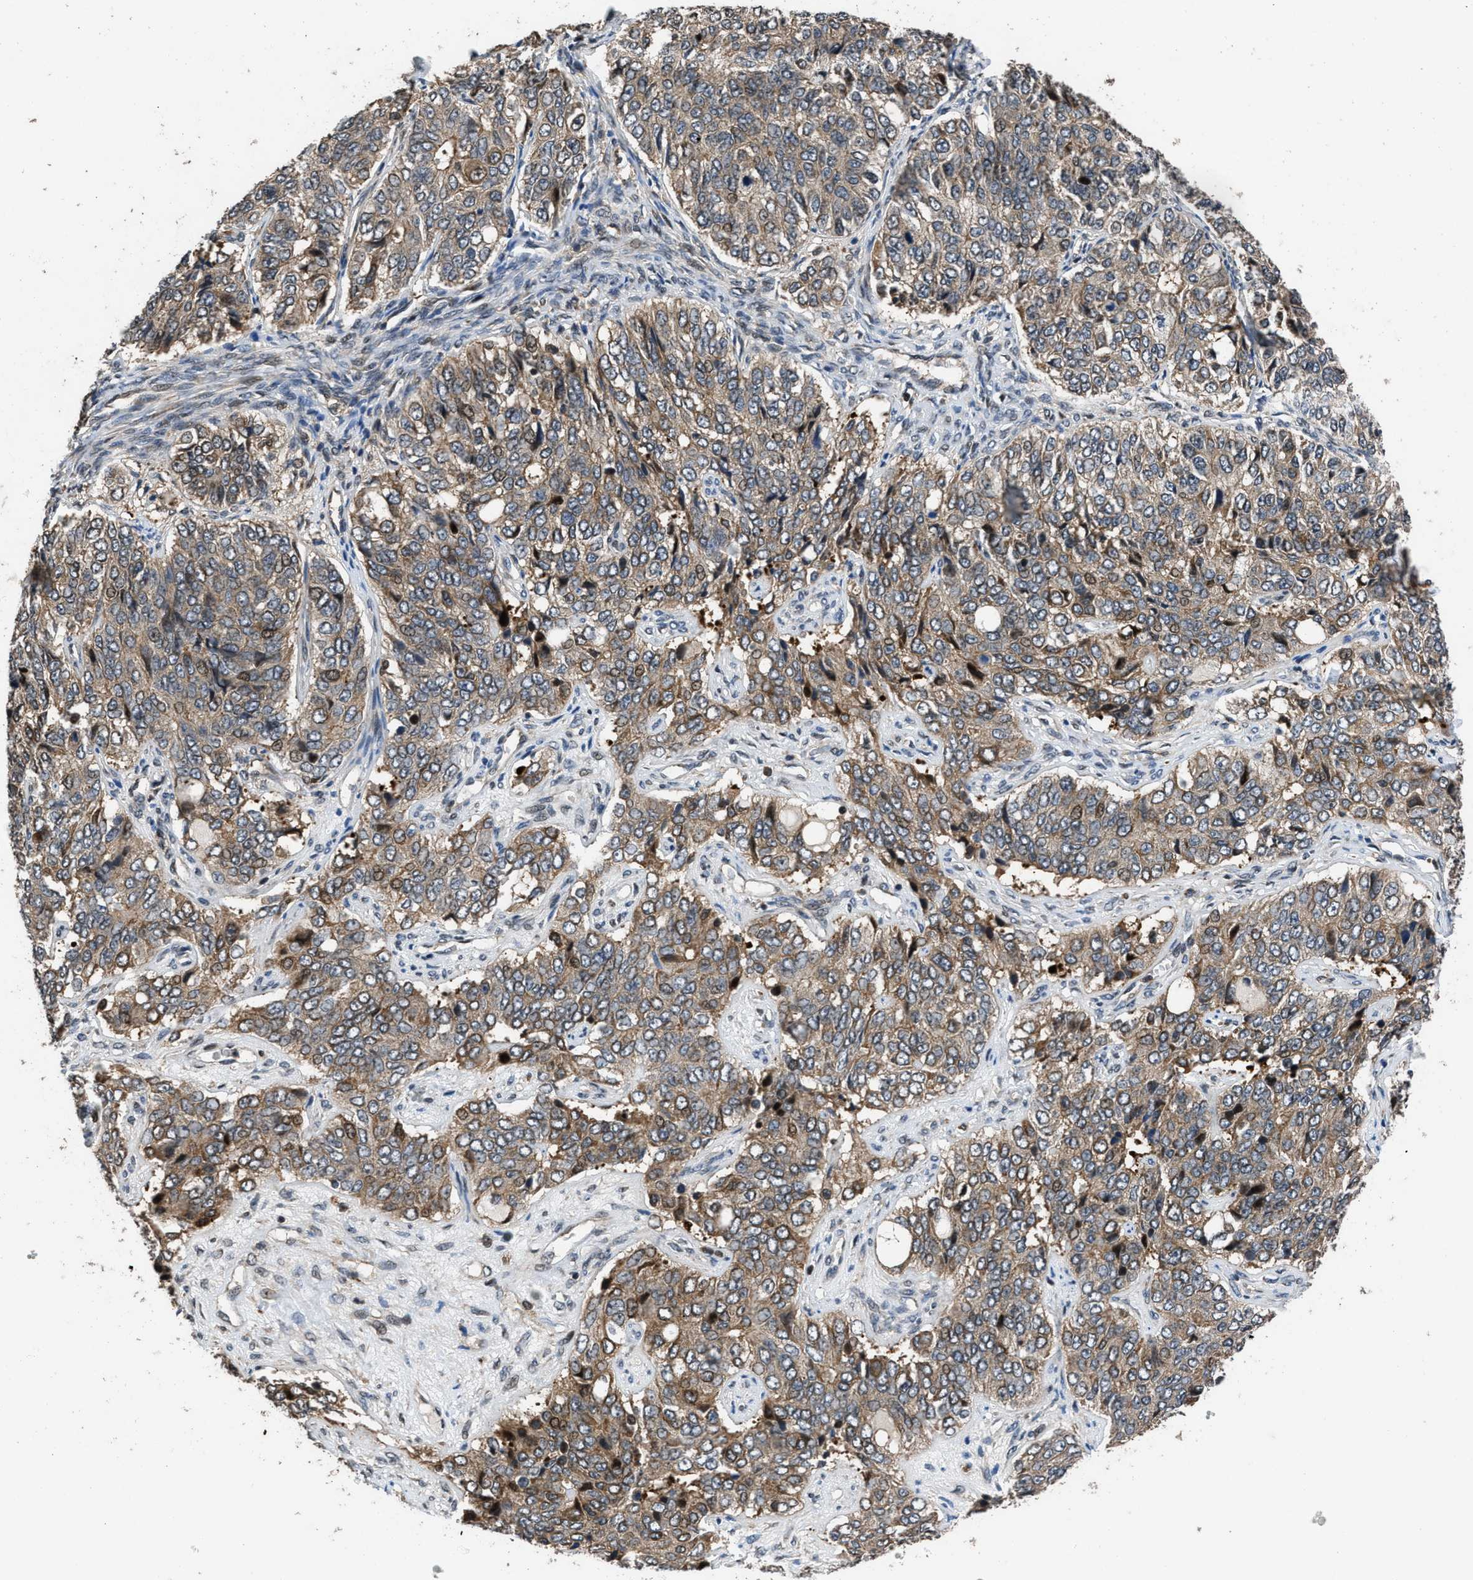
{"staining": {"intensity": "moderate", "quantity": ">75%", "location": "cytoplasmic/membranous,nuclear"}, "tissue": "ovarian cancer", "cell_type": "Tumor cells", "image_type": "cancer", "snomed": [{"axis": "morphology", "description": "Carcinoma, endometroid"}, {"axis": "topography", "description": "Ovary"}], "caption": "Immunohistochemical staining of ovarian cancer reveals moderate cytoplasmic/membranous and nuclear protein staining in about >75% of tumor cells.", "gene": "CTBS", "patient": {"sex": "female", "age": 51}}